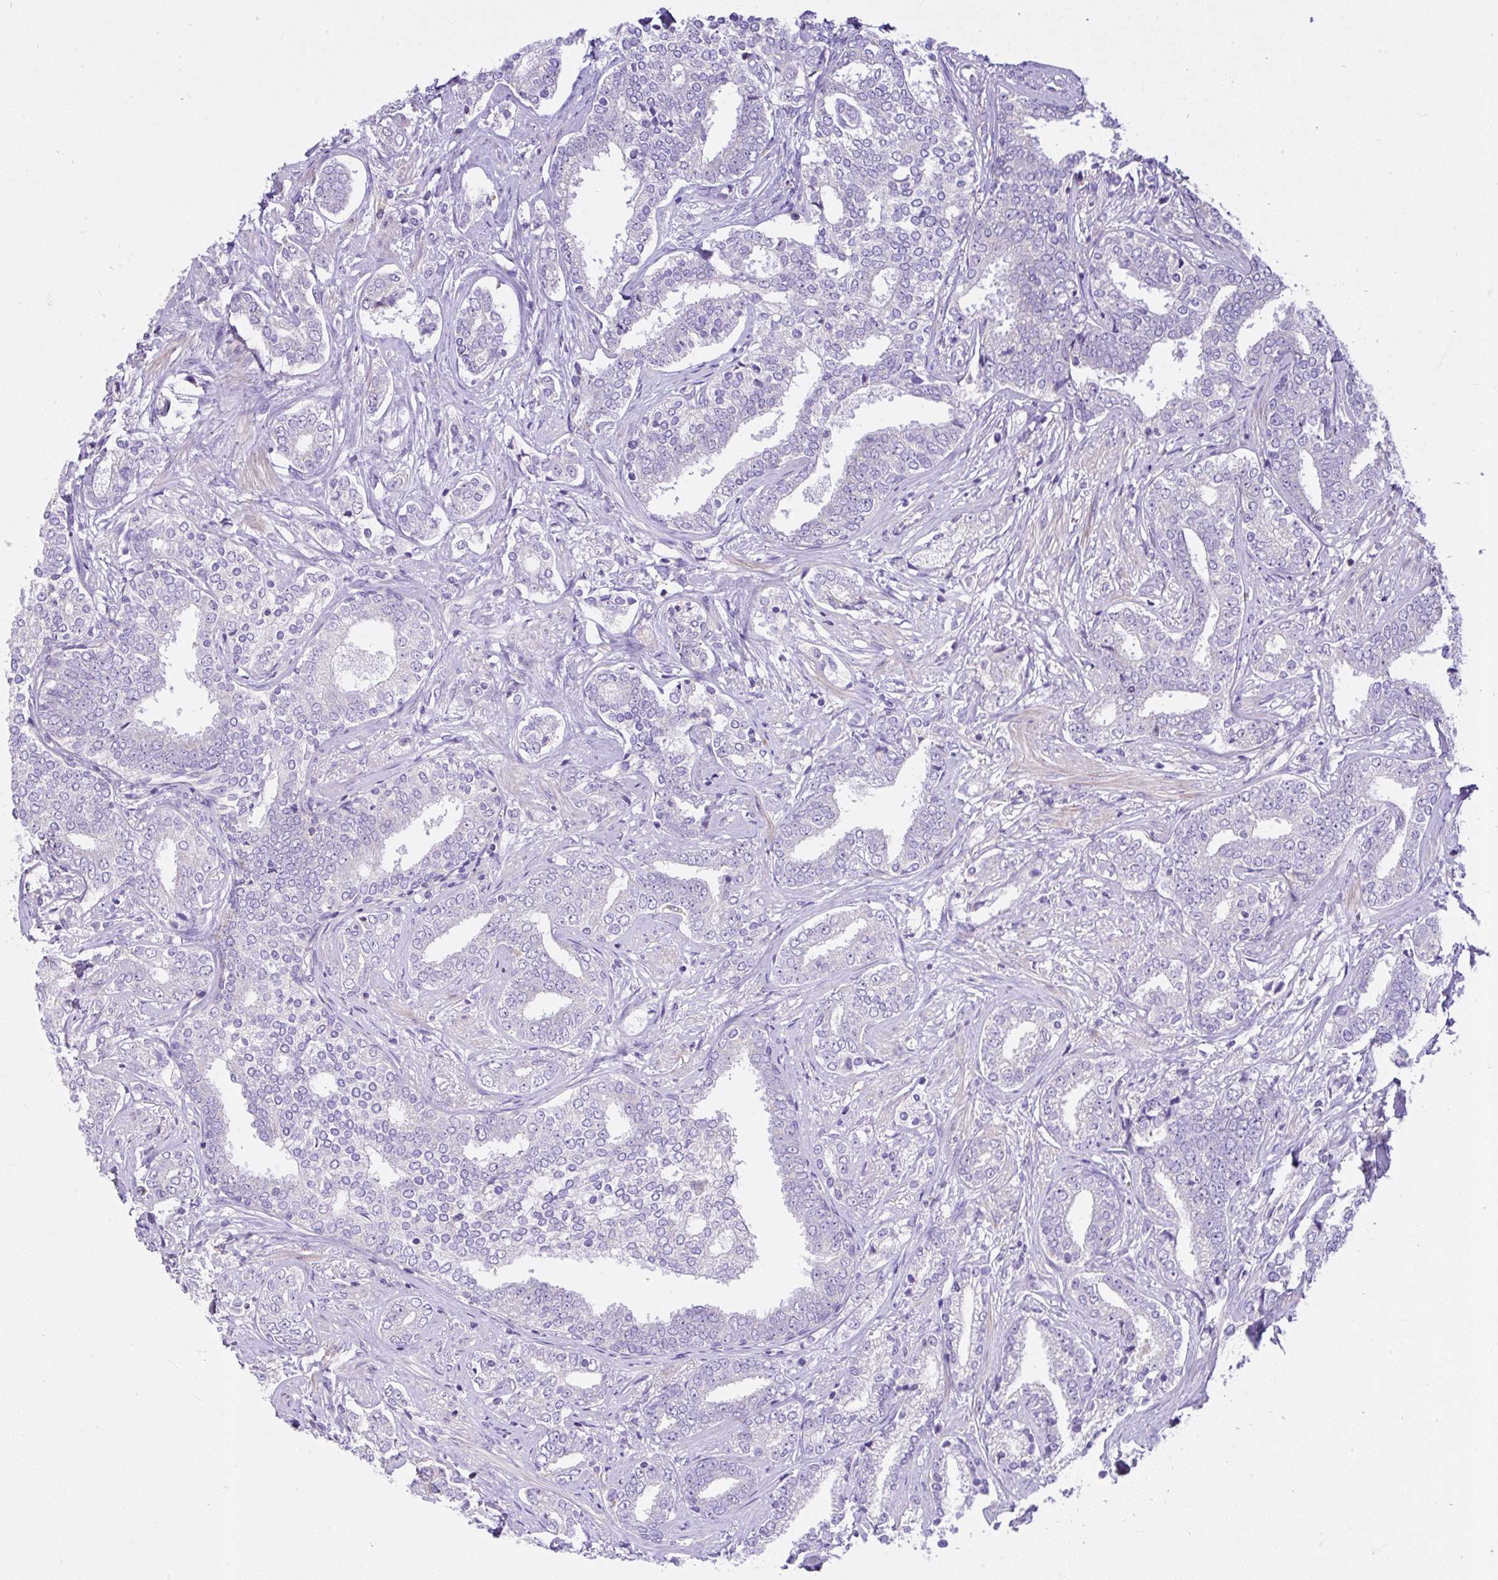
{"staining": {"intensity": "negative", "quantity": "none", "location": "none"}, "tissue": "prostate cancer", "cell_type": "Tumor cells", "image_type": "cancer", "snomed": [{"axis": "morphology", "description": "Adenocarcinoma, High grade"}, {"axis": "topography", "description": "Prostate"}], "caption": "Immunohistochemistry micrograph of human prostate cancer stained for a protein (brown), which displays no expression in tumor cells. (DAB immunohistochemistry visualized using brightfield microscopy, high magnification).", "gene": "CCDC142", "patient": {"sex": "male", "age": 72}}